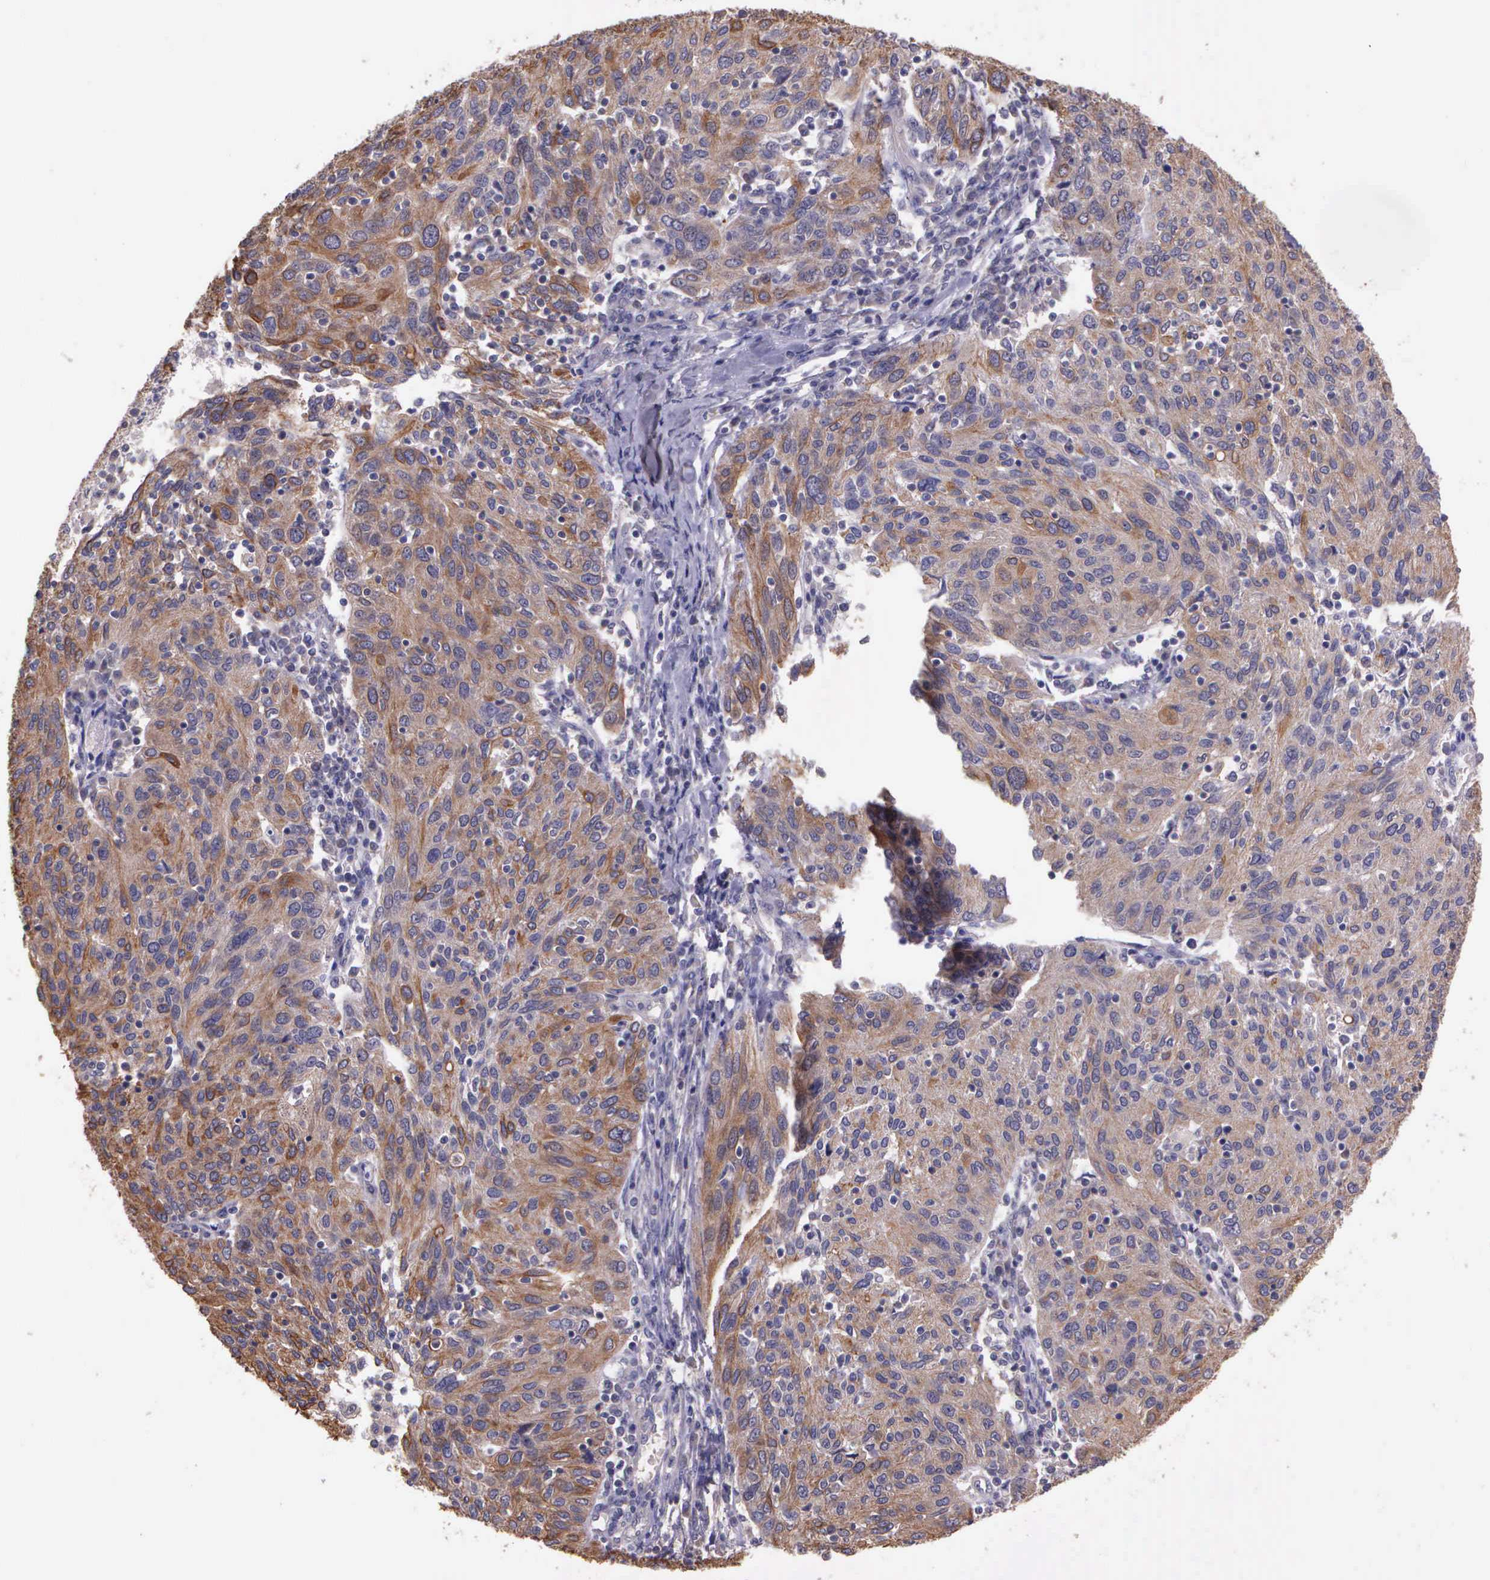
{"staining": {"intensity": "weak", "quantity": ">75%", "location": "cytoplasmic/membranous"}, "tissue": "ovarian cancer", "cell_type": "Tumor cells", "image_type": "cancer", "snomed": [{"axis": "morphology", "description": "Carcinoma, endometroid"}, {"axis": "topography", "description": "Ovary"}], "caption": "High-magnification brightfield microscopy of ovarian cancer (endometroid carcinoma) stained with DAB (3,3'-diaminobenzidine) (brown) and counterstained with hematoxylin (blue). tumor cells exhibit weak cytoplasmic/membranous expression is present in about>75% of cells. (Stains: DAB in brown, nuclei in blue, Microscopy: brightfield microscopy at high magnification).", "gene": "IGBP1", "patient": {"sex": "female", "age": 50}}